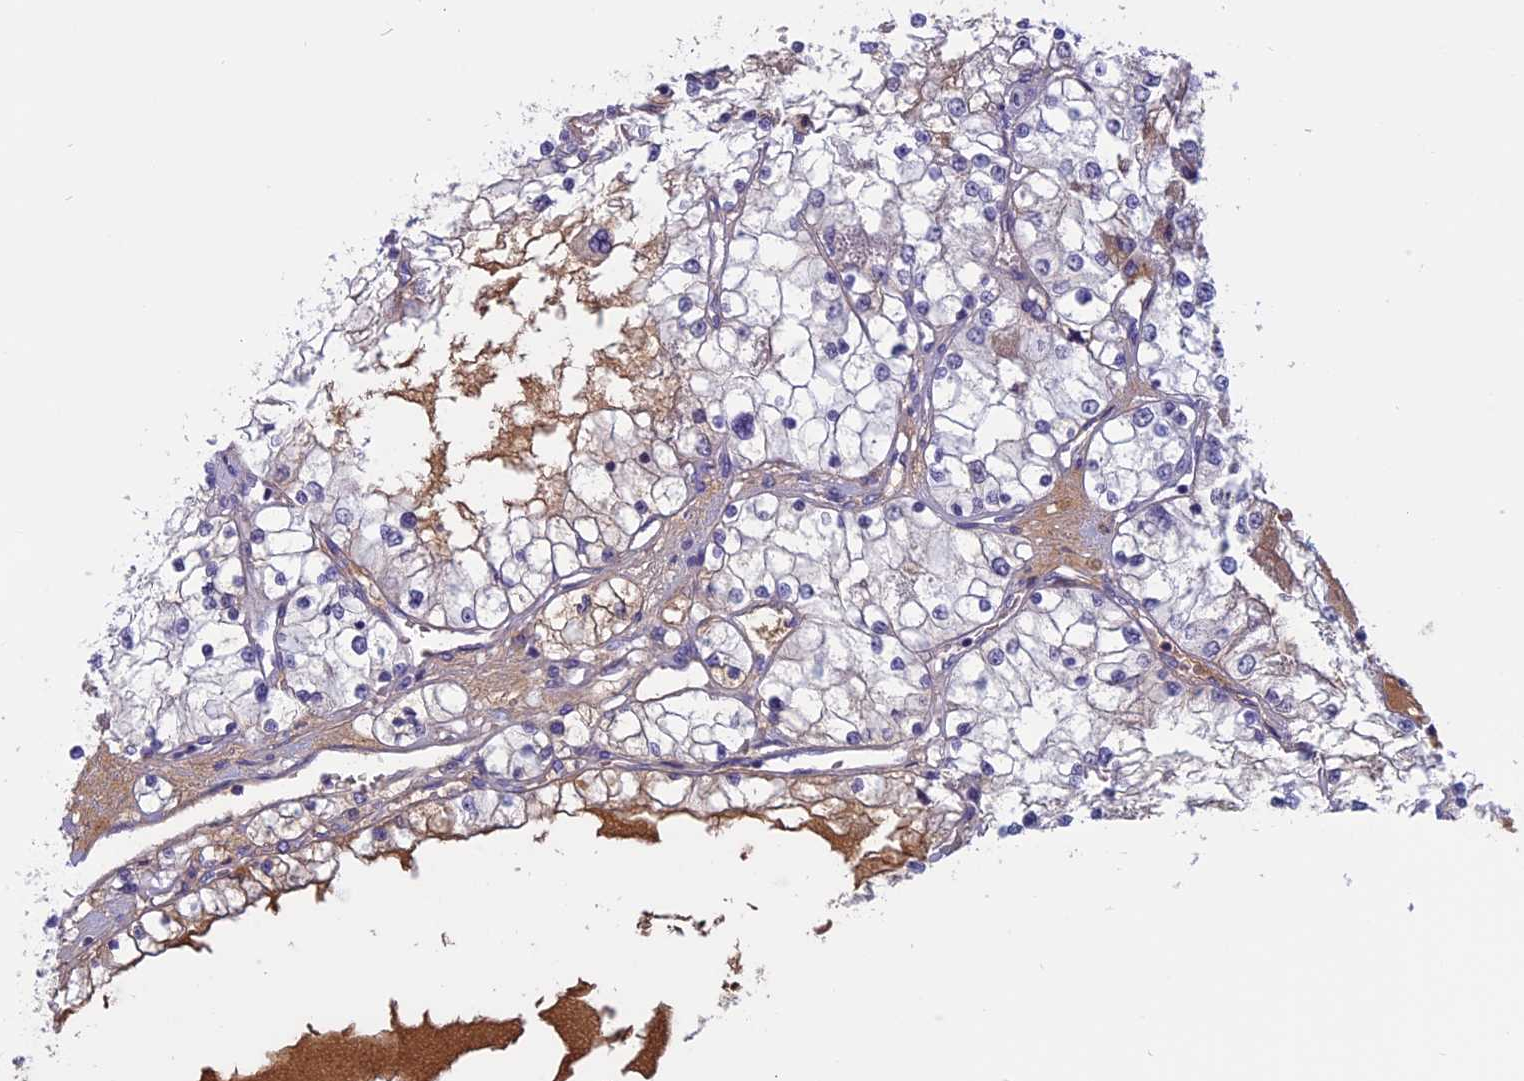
{"staining": {"intensity": "weak", "quantity": "<25%", "location": "cytoplasmic/membranous"}, "tissue": "renal cancer", "cell_type": "Tumor cells", "image_type": "cancer", "snomed": [{"axis": "morphology", "description": "Adenocarcinoma, NOS"}, {"axis": "topography", "description": "Kidney"}], "caption": "An image of human renal cancer is negative for staining in tumor cells. (DAB immunohistochemistry visualized using brightfield microscopy, high magnification).", "gene": "ANGPTL2", "patient": {"sex": "male", "age": 68}}